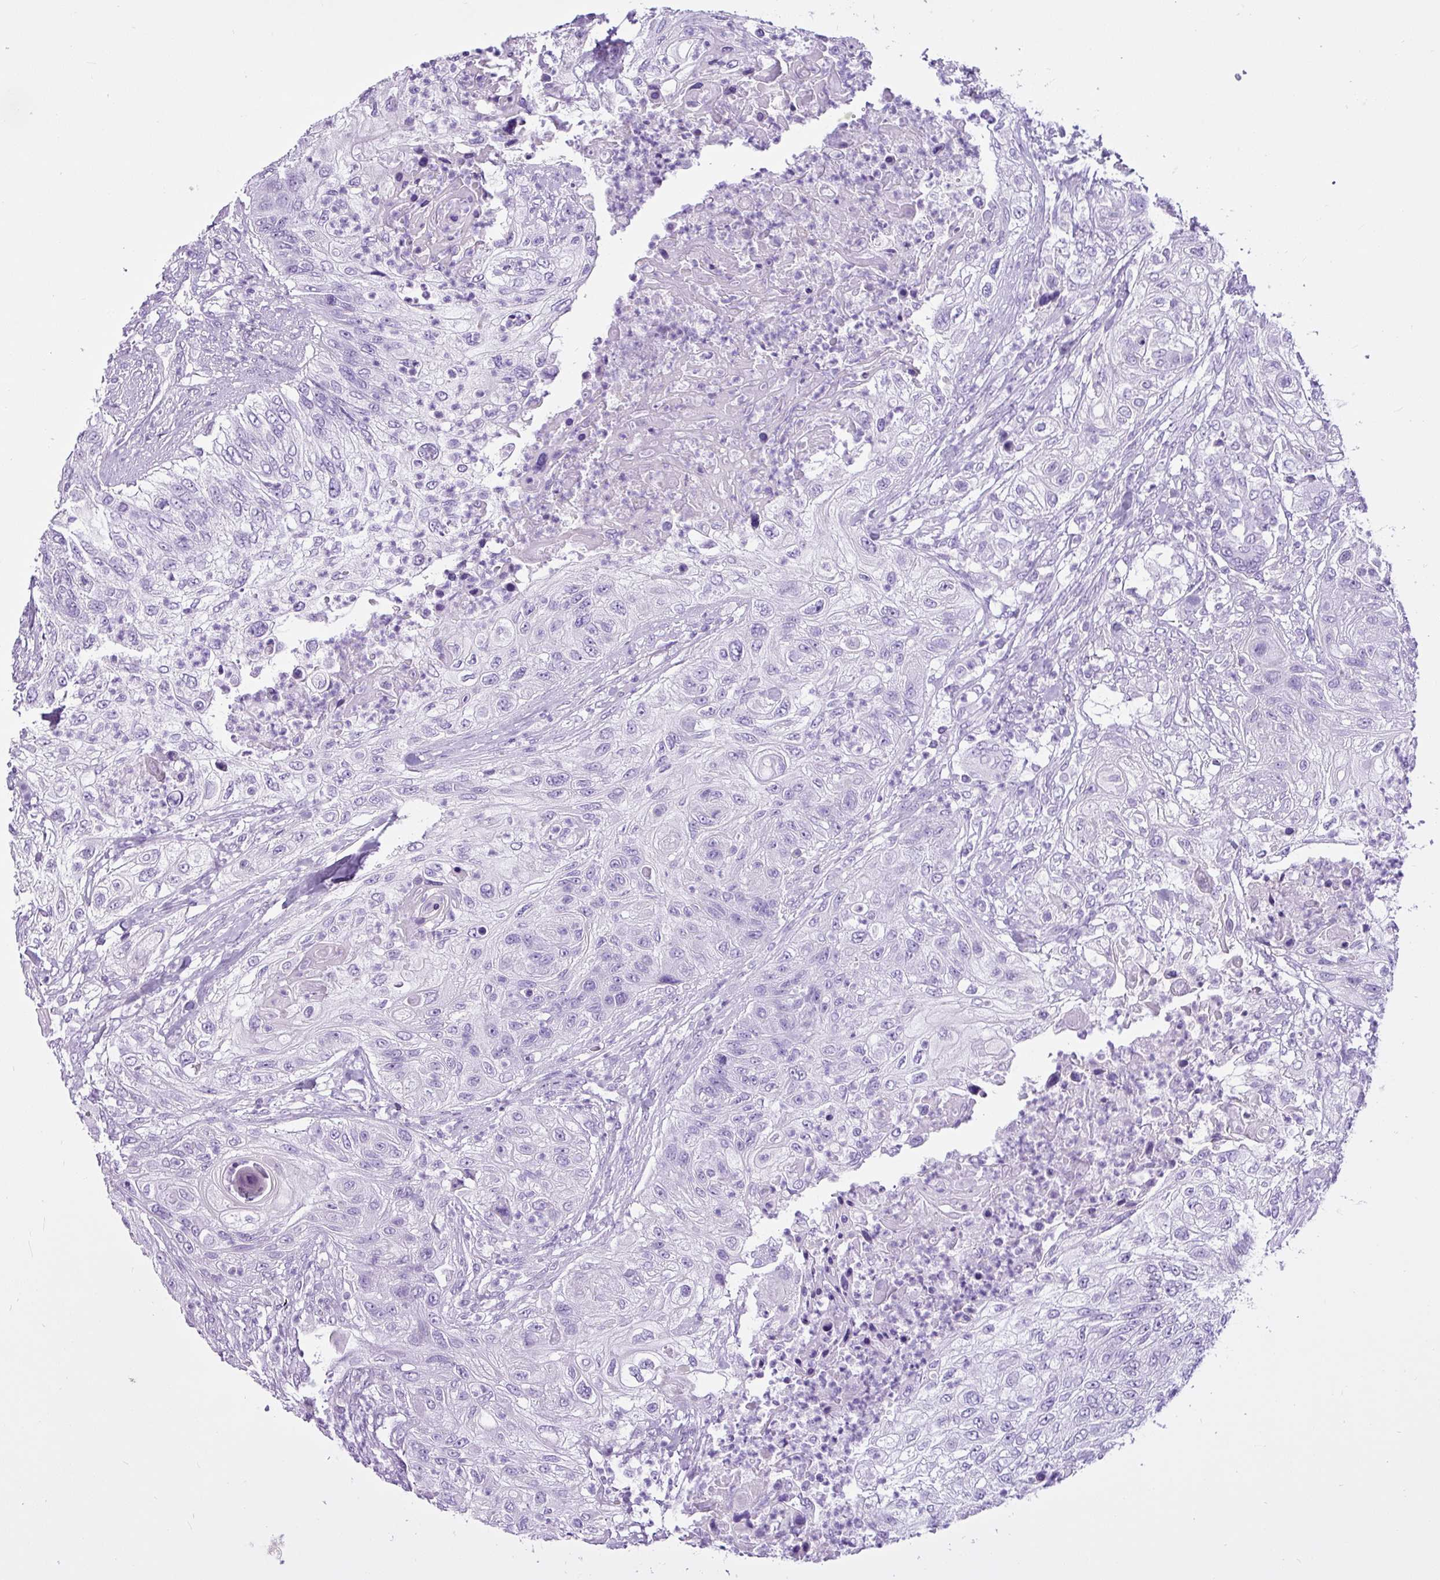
{"staining": {"intensity": "negative", "quantity": "none", "location": "none"}, "tissue": "urothelial cancer", "cell_type": "Tumor cells", "image_type": "cancer", "snomed": [{"axis": "morphology", "description": "Urothelial carcinoma, High grade"}, {"axis": "topography", "description": "Urinary bladder"}], "caption": "Immunohistochemistry (IHC) photomicrograph of neoplastic tissue: human high-grade urothelial carcinoma stained with DAB shows no significant protein staining in tumor cells.", "gene": "LILRB4", "patient": {"sex": "female", "age": 60}}